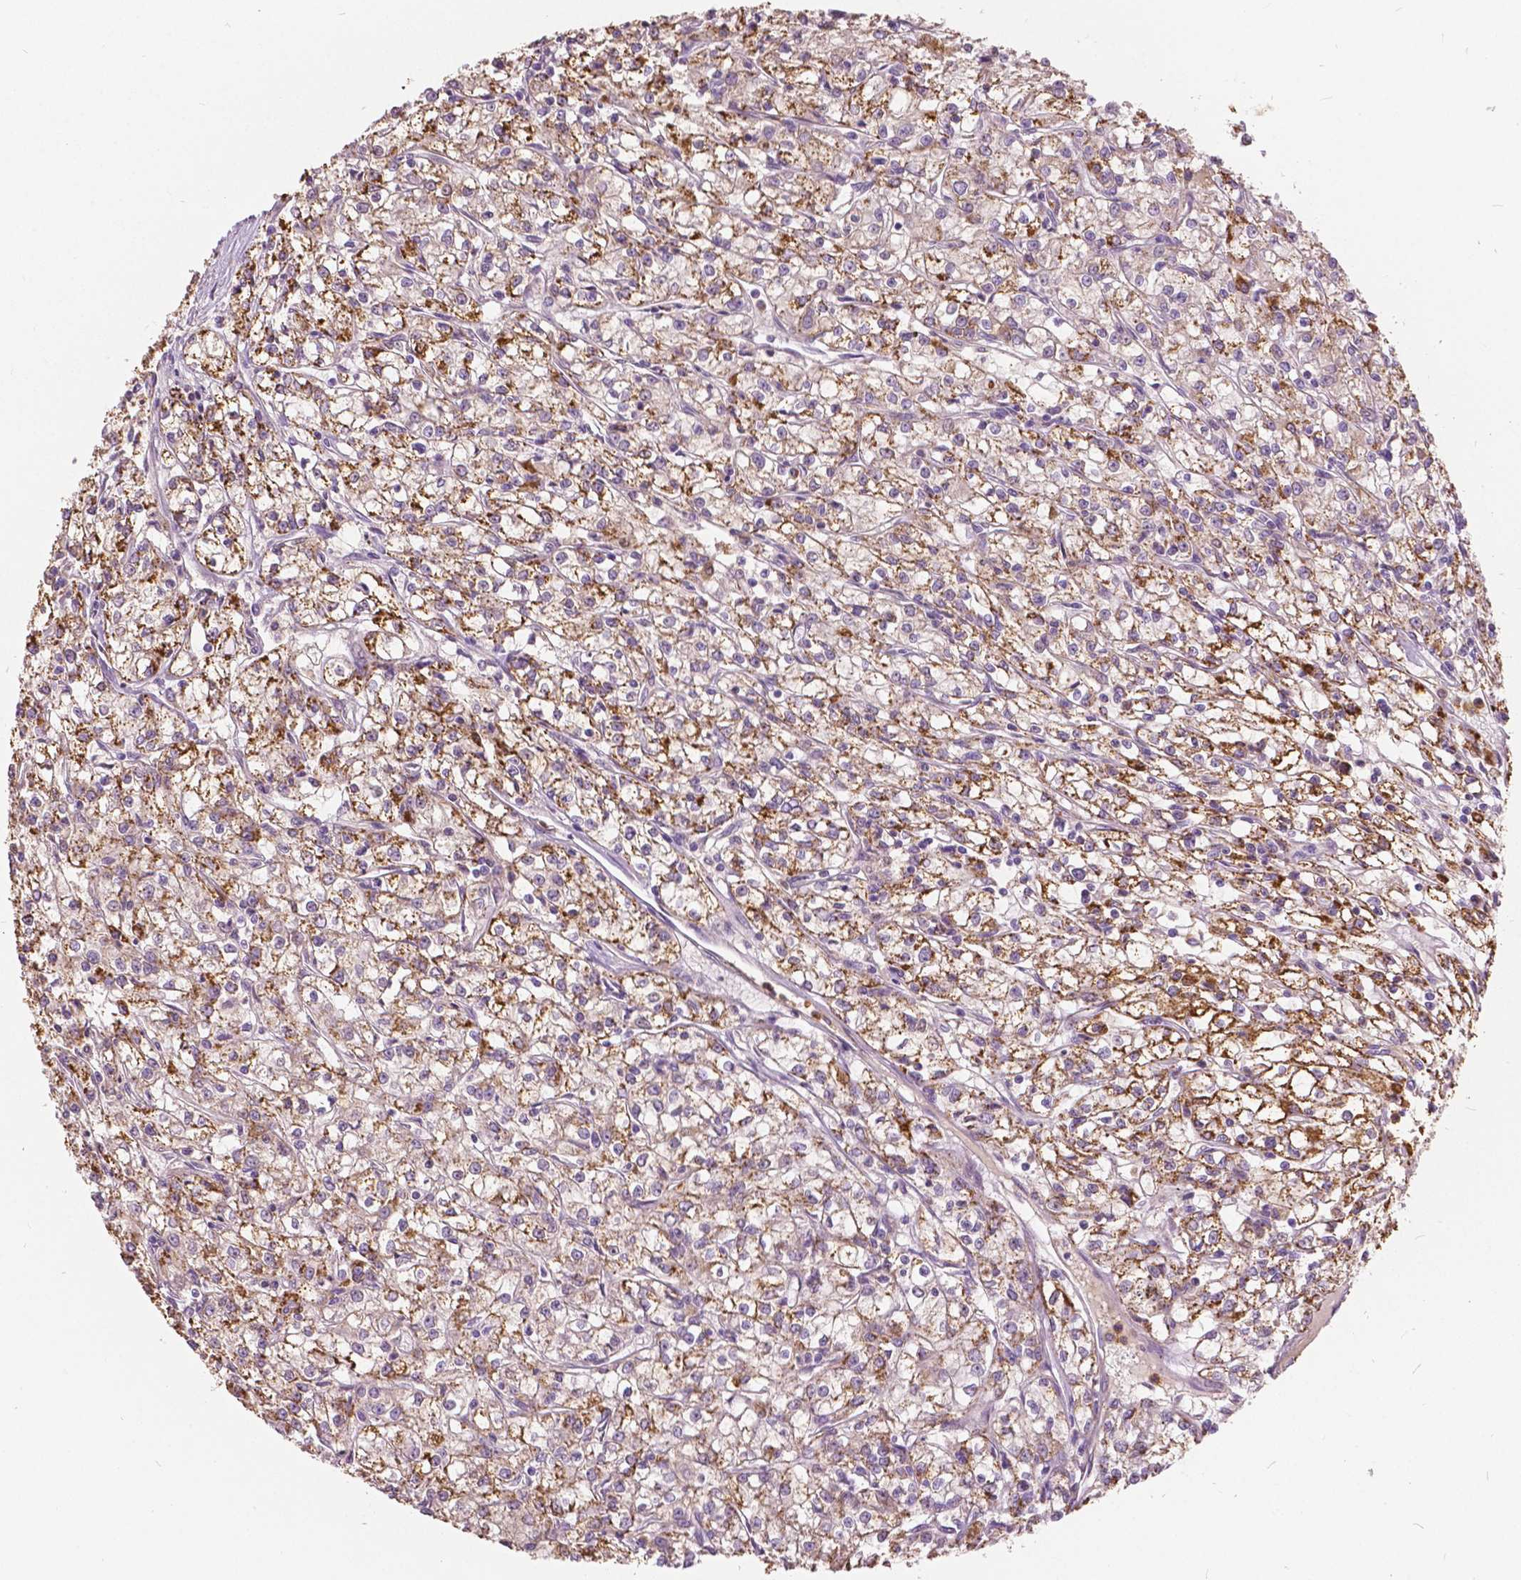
{"staining": {"intensity": "strong", "quantity": ">75%", "location": "cytoplasmic/membranous"}, "tissue": "renal cancer", "cell_type": "Tumor cells", "image_type": "cancer", "snomed": [{"axis": "morphology", "description": "Adenocarcinoma, NOS"}, {"axis": "topography", "description": "Kidney"}], "caption": "Tumor cells demonstrate high levels of strong cytoplasmic/membranous expression in about >75% of cells in human adenocarcinoma (renal).", "gene": "DLX6", "patient": {"sex": "female", "age": 59}}